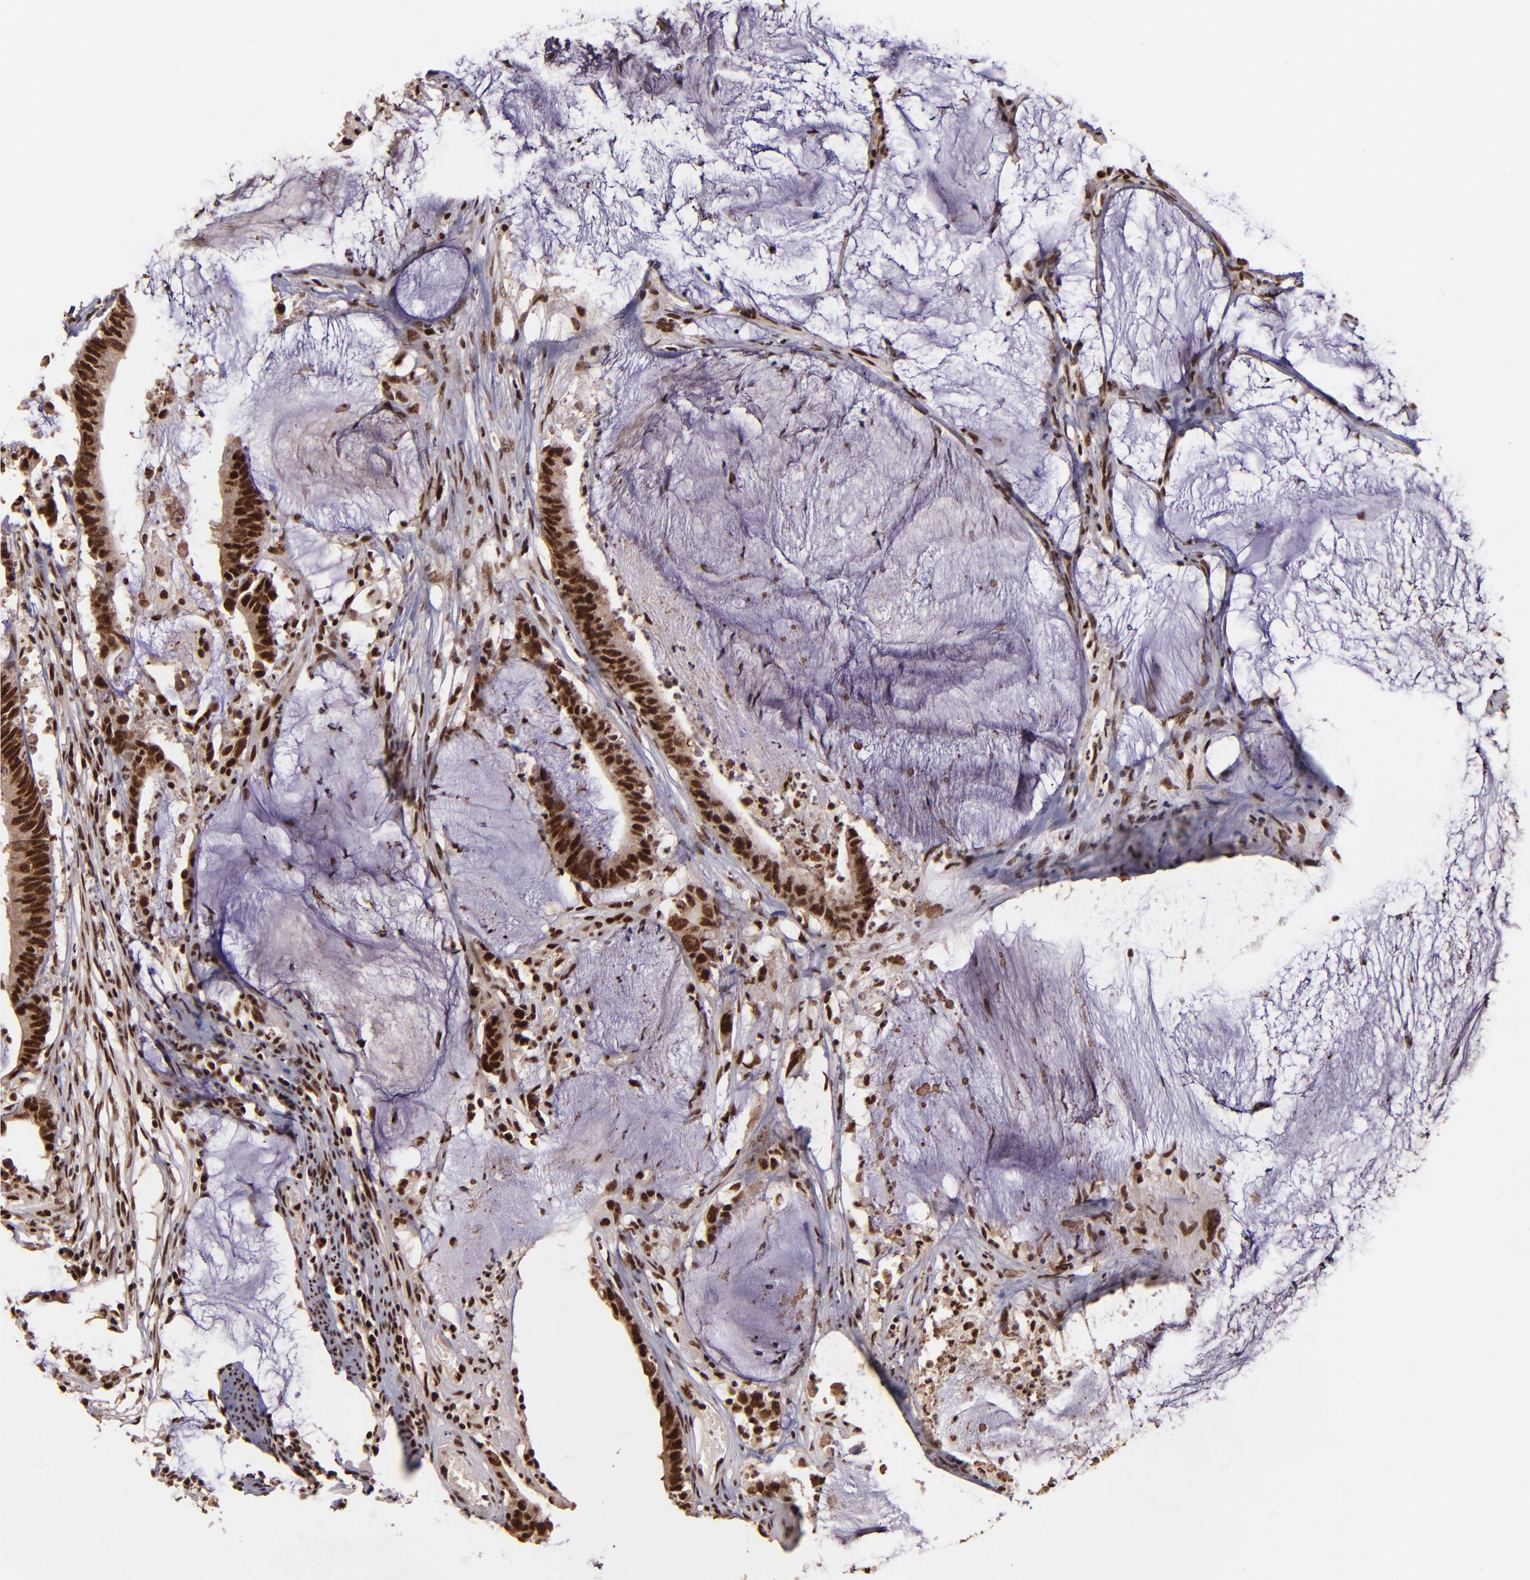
{"staining": {"intensity": "strong", "quantity": ">75%", "location": "cytoplasmic/membranous,nuclear"}, "tissue": "colorectal cancer", "cell_type": "Tumor cells", "image_type": "cancer", "snomed": [{"axis": "morphology", "description": "Adenocarcinoma, NOS"}, {"axis": "topography", "description": "Rectum"}], "caption": "This histopathology image exhibits immunohistochemistry staining of colorectal cancer (adenocarcinoma), with high strong cytoplasmic/membranous and nuclear staining in approximately >75% of tumor cells.", "gene": "PQBP1", "patient": {"sex": "female", "age": 66}}